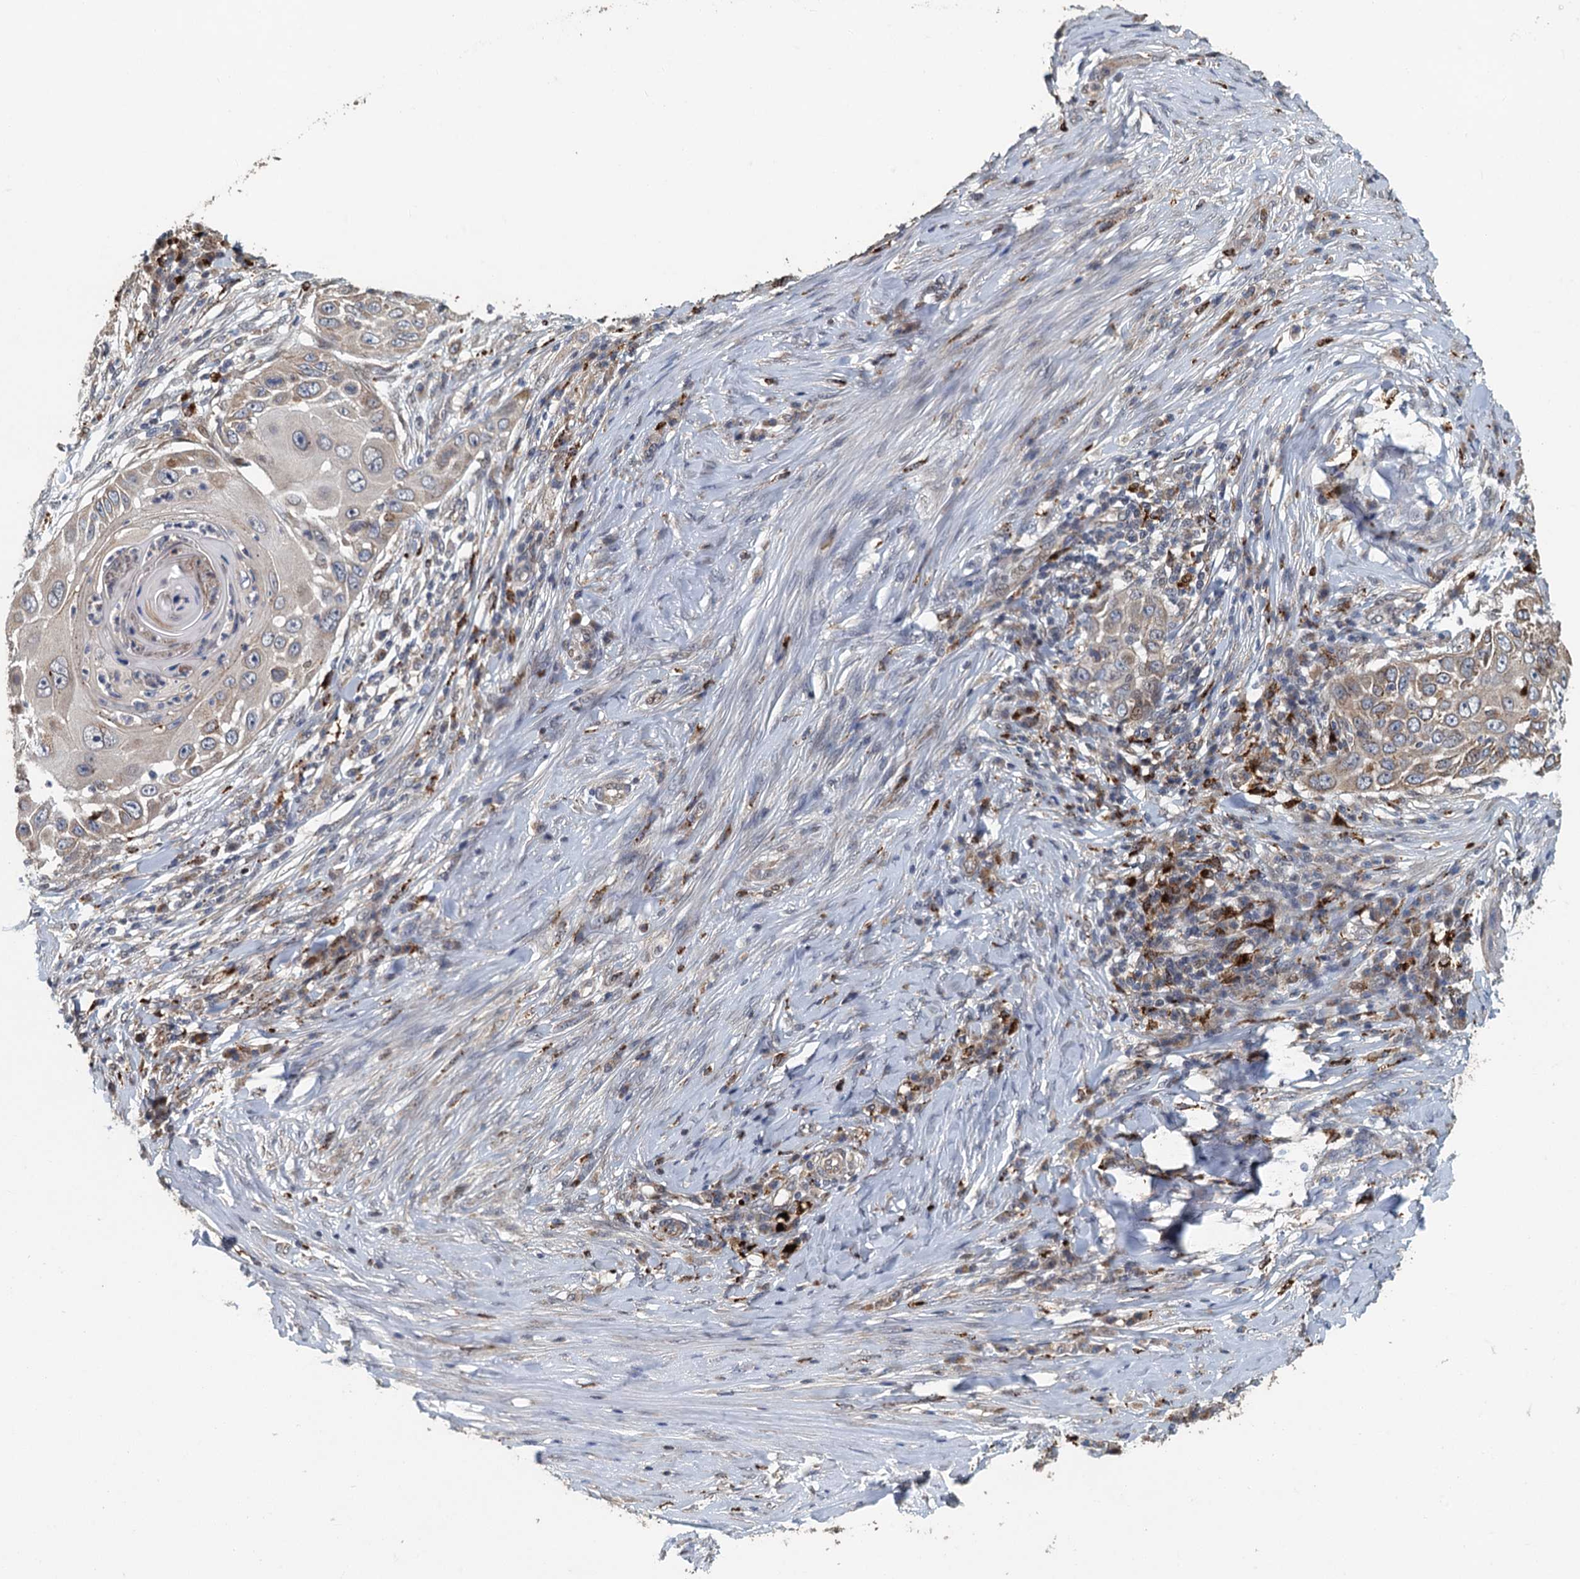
{"staining": {"intensity": "weak", "quantity": "25%-75%", "location": "cytoplasmic/membranous"}, "tissue": "skin cancer", "cell_type": "Tumor cells", "image_type": "cancer", "snomed": [{"axis": "morphology", "description": "Squamous cell carcinoma, NOS"}, {"axis": "topography", "description": "Skin"}], "caption": "Skin squamous cell carcinoma was stained to show a protein in brown. There is low levels of weak cytoplasmic/membranous staining in about 25%-75% of tumor cells.", "gene": "AGRN", "patient": {"sex": "female", "age": 44}}